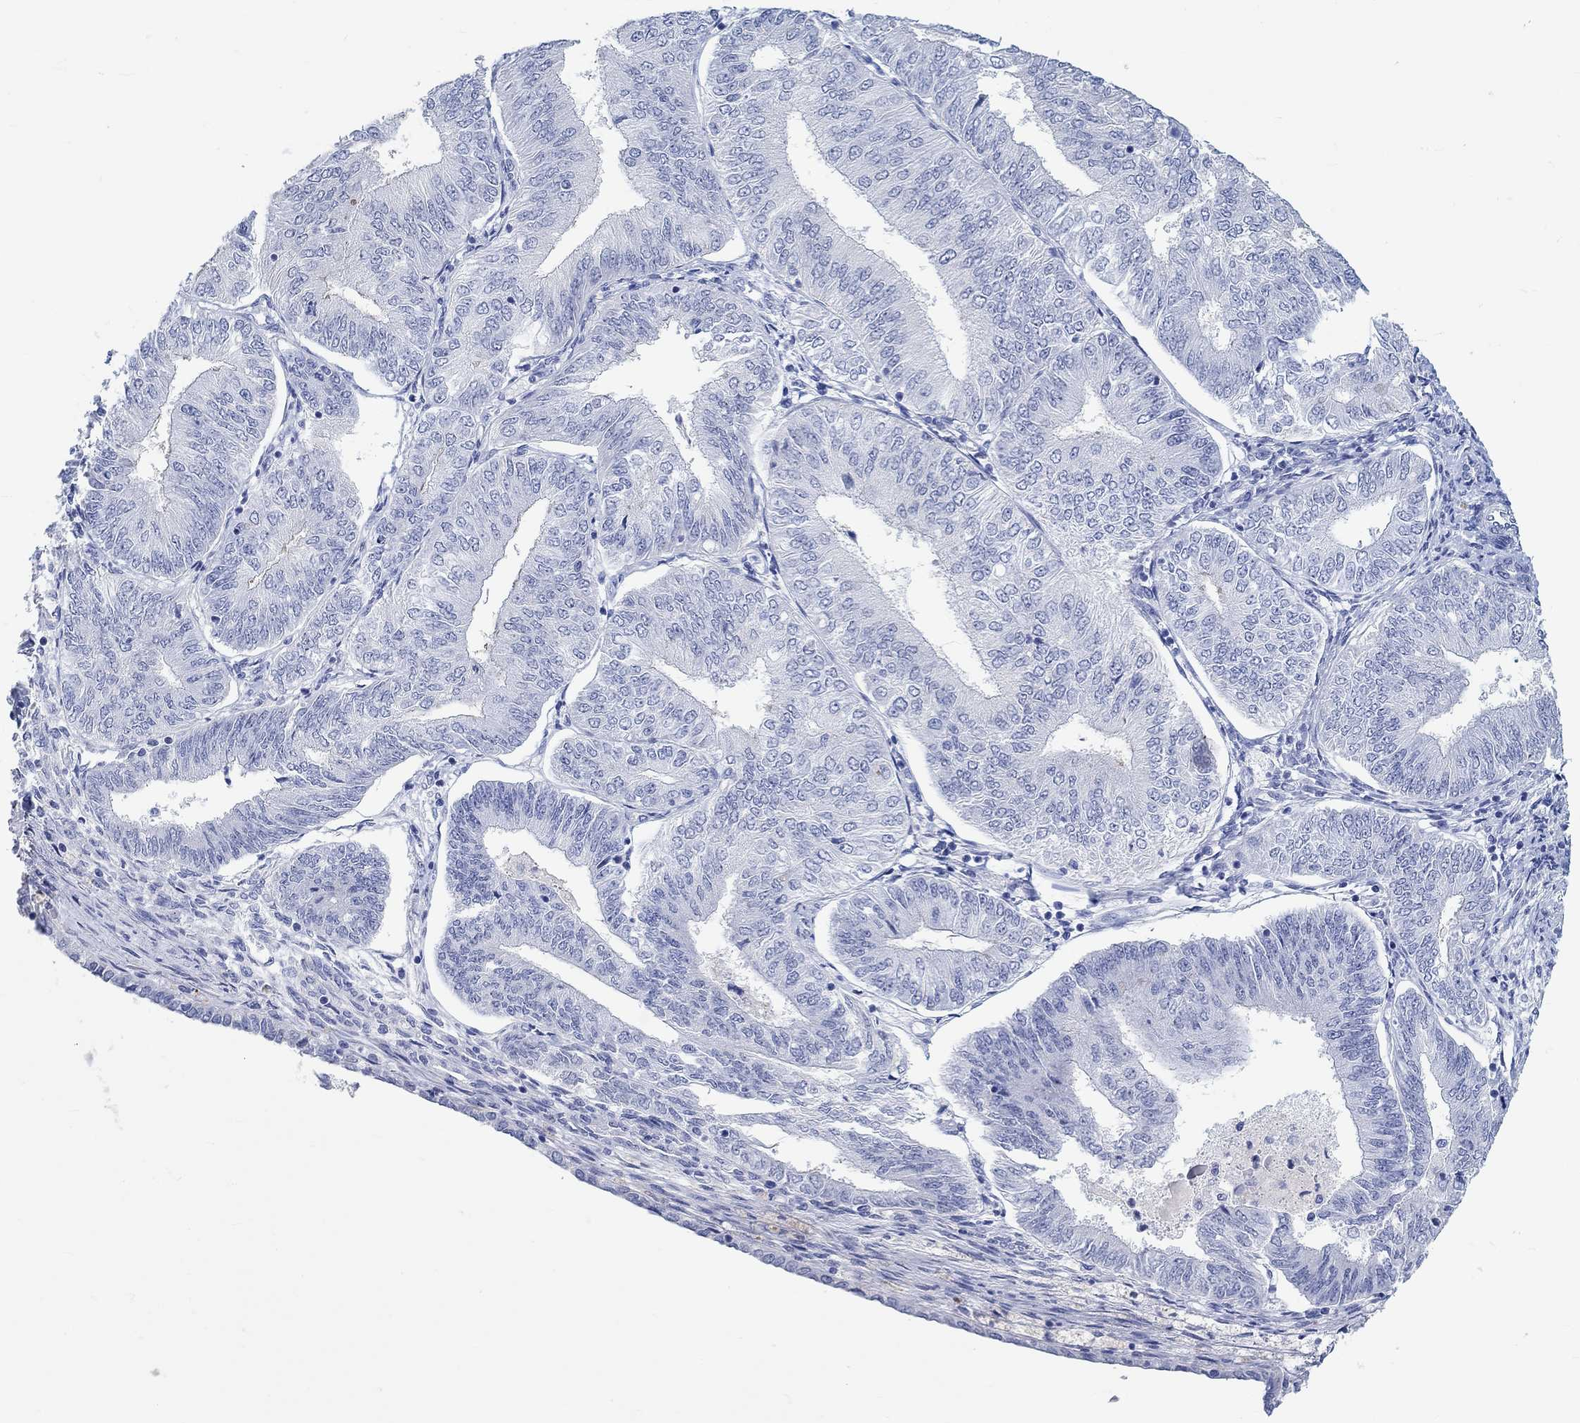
{"staining": {"intensity": "negative", "quantity": "none", "location": "none"}, "tissue": "endometrial cancer", "cell_type": "Tumor cells", "image_type": "cancer", "snomed": [{"axis": "morphology", "description": "Adenocarcinoma, NOS"}, {"axis": "topography", "description": "Endometrium"}], "caption": "A high-resolution histopathology image shows IHC staining of endometrial cancer, which demonstrates no significant expression in tumor cells.", "gene": "GRIA3", "patient": {"sex": "female", "age": 58}}